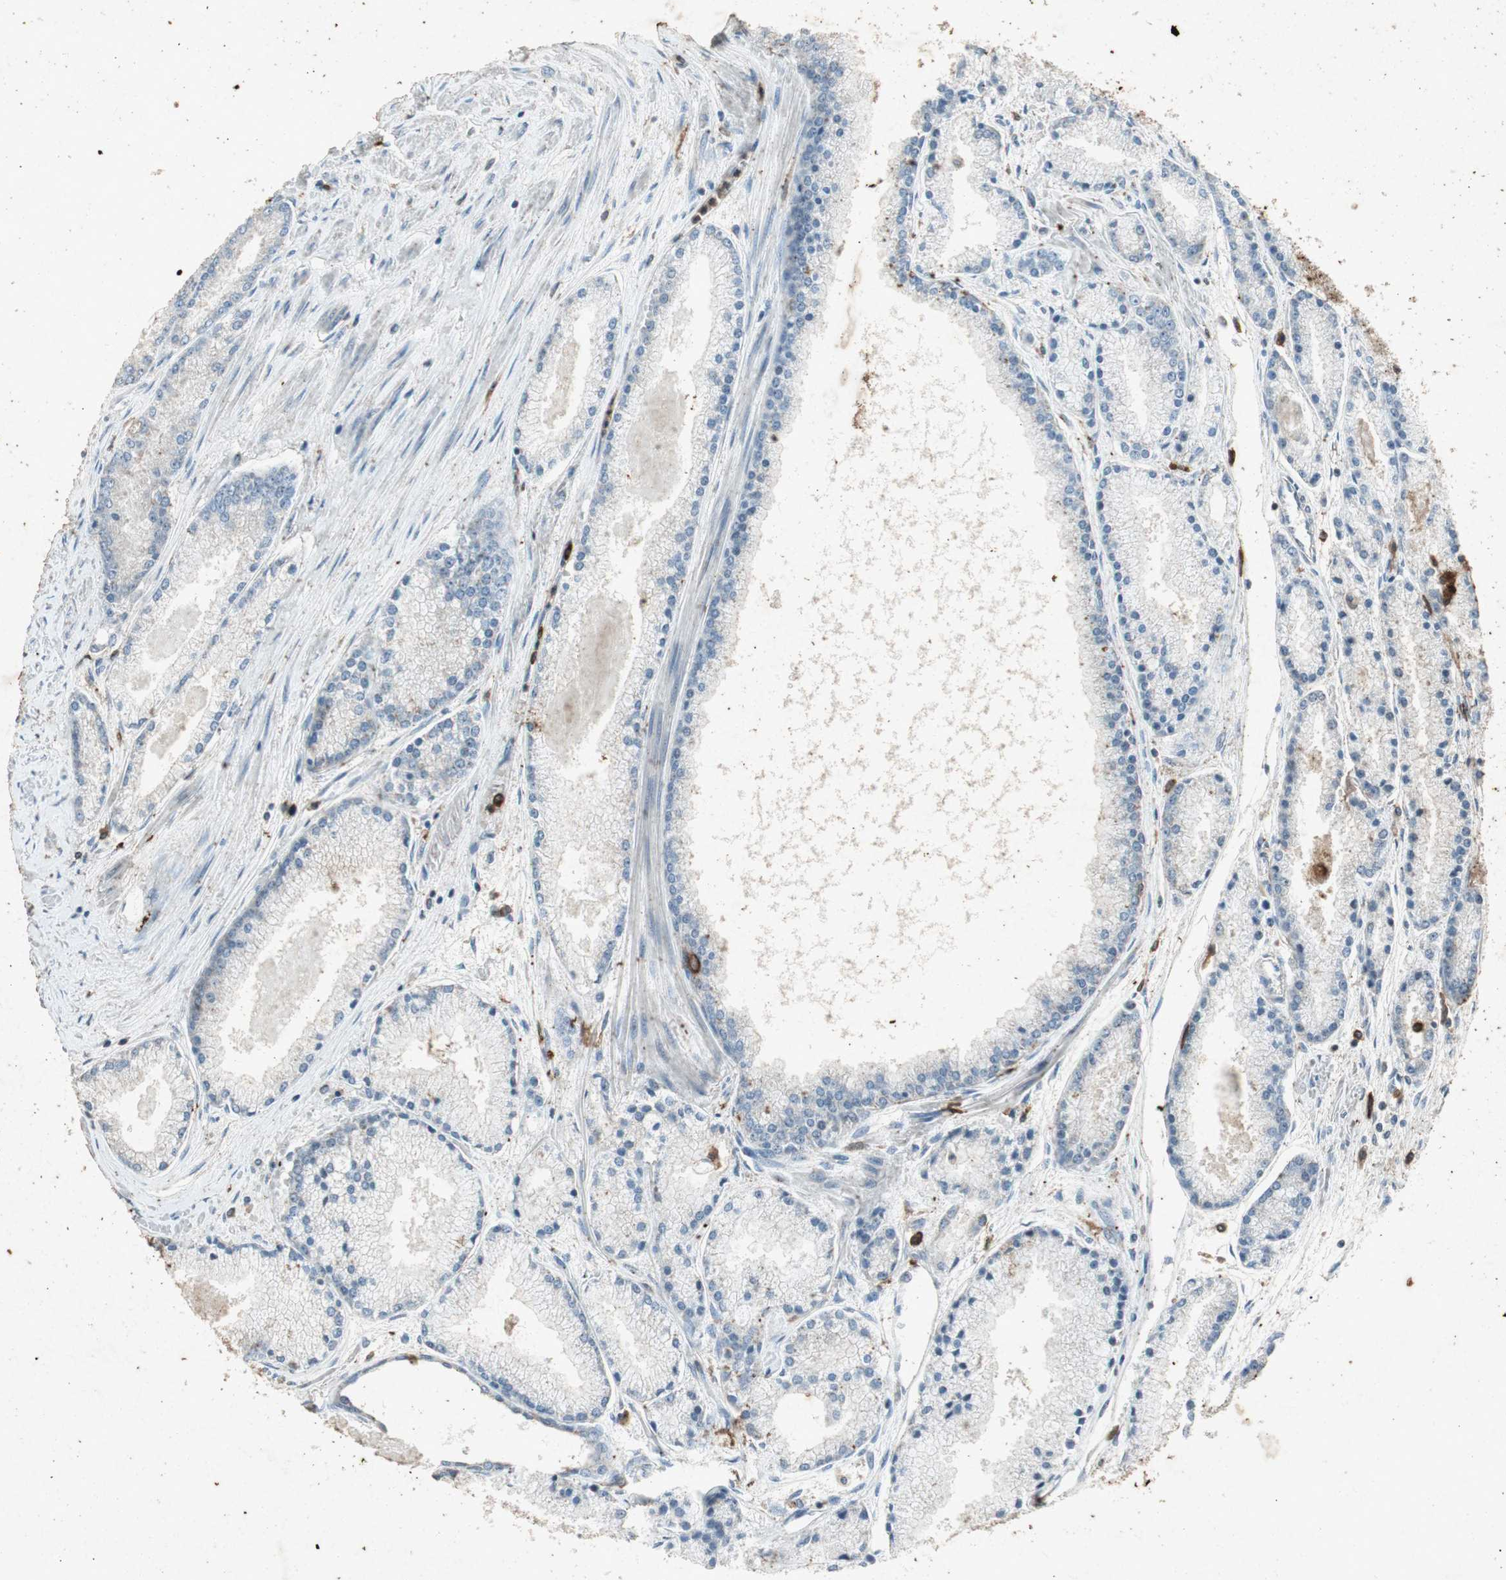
{"staining": {"intensity": "negative", "quantity": "none", "location": "none"}, "tissue": "prostate cancer", "cell_type": "Tumor cells", "image_type": "cancer", "snomed": [{"axis": "morphology", "description": "Adenocarcinoma, High grade"}, {"axis": "topography", "description": "Prostate"}], "caption": "An immunohistochemistry (IHC) photomicrograph of prostate high-grade adenocarcinoma is shown. There is no staining in tumor cells of prostate high-grade adenocarcinoma.", "gene": "TYROBP", "patient": {"sex": "male", "age": 61}}